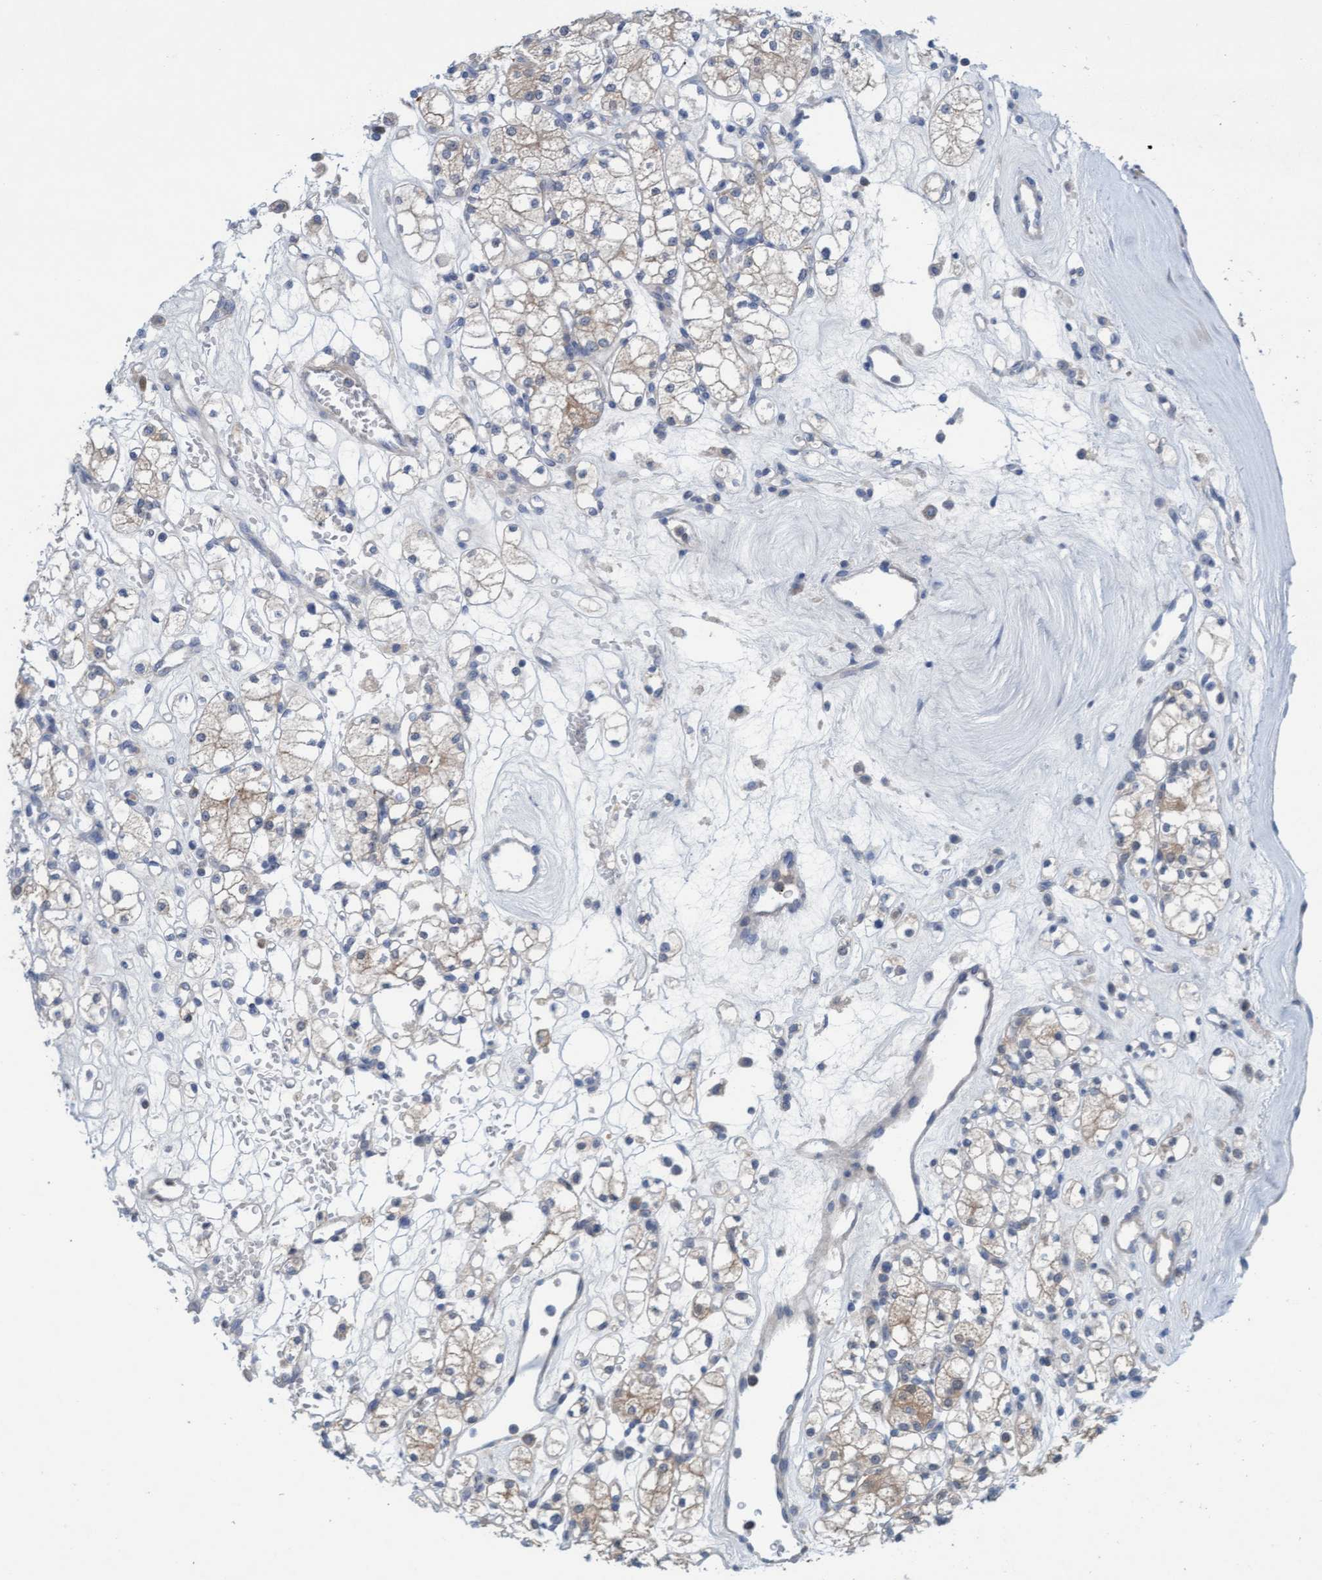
{"staining": {"intensity": "weak", "quantity": "25%-75%", "location": "cytoplasmic/membranous"}, "tissue": "renal cancer", "cell_type": "Tumor cells", "image_type": "cancer", "snomed": [{"axis": "morphology", "description": "Adenocarcinoma, NOS"}, {"axis": "topography", "description": "Kidney"}], "caption": "IHC of human renal adenocarcinoma exhibits low levels of weak cytoplasmic/membranous staining in about 25%-75% of tumor cells.", "gene": "KLHL25", "patient": {"sex": "male", "age": 77}}